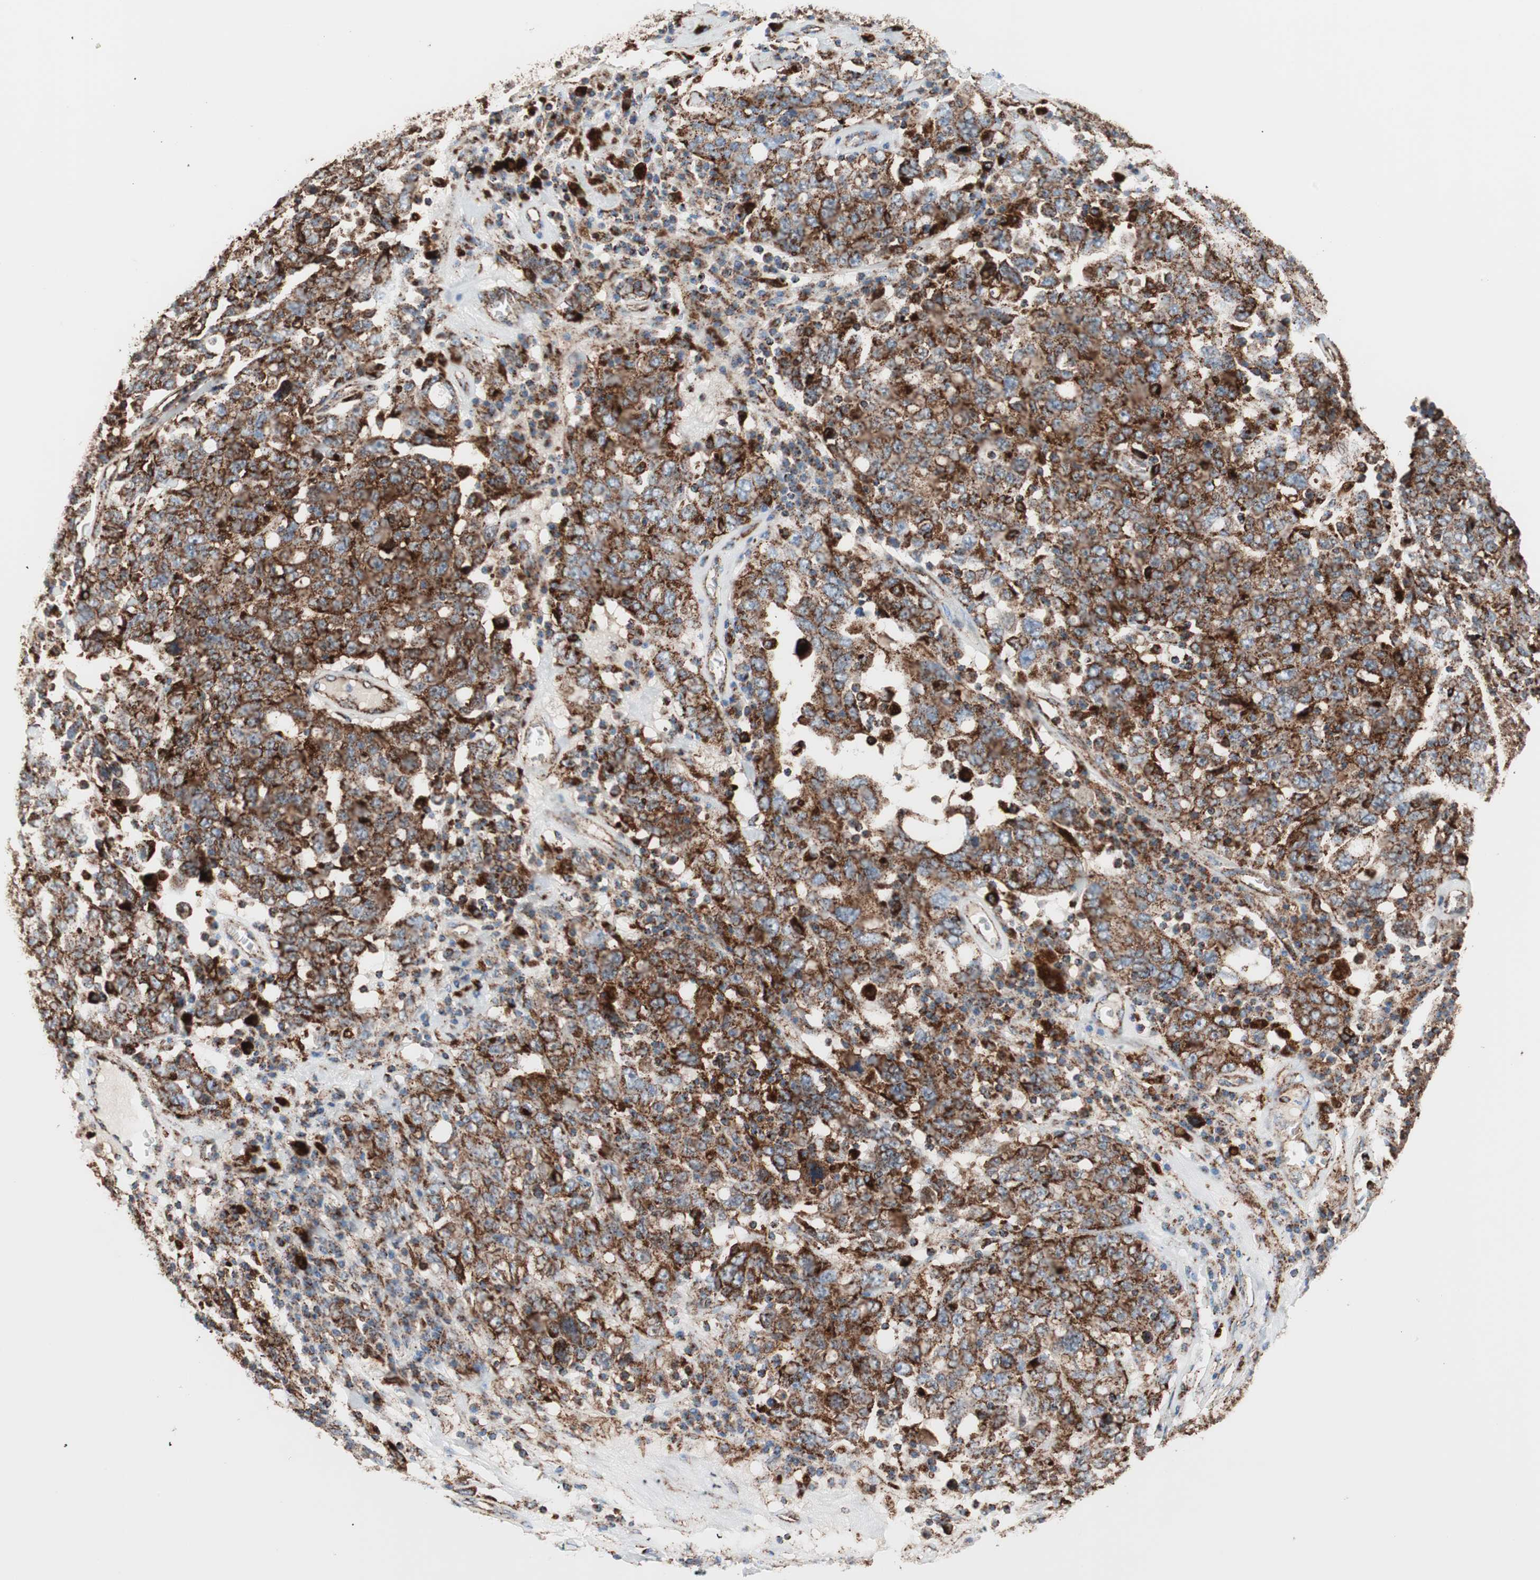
{"staining": {"intensity": "strong", "quantity": ">75%", "location": "cytoplasmic/membranous"}, "tissue": "ovarian cancer", "cell_type": "Tumor cells", "image_type": "cancer", "snomed": [{"axis": "morphology", "description": "Carcinoma, endometroid"}, {"axis": "topography", "description": "Ovary"}], "caption": "Protein staining of ovarian endometroid carcinoma tissue demonstrates strong cytoplasmic/membranous expression in about >75% of tumor cells.", "gene": "LAMP1", "patient": {"sex": "female", "age": 62}}